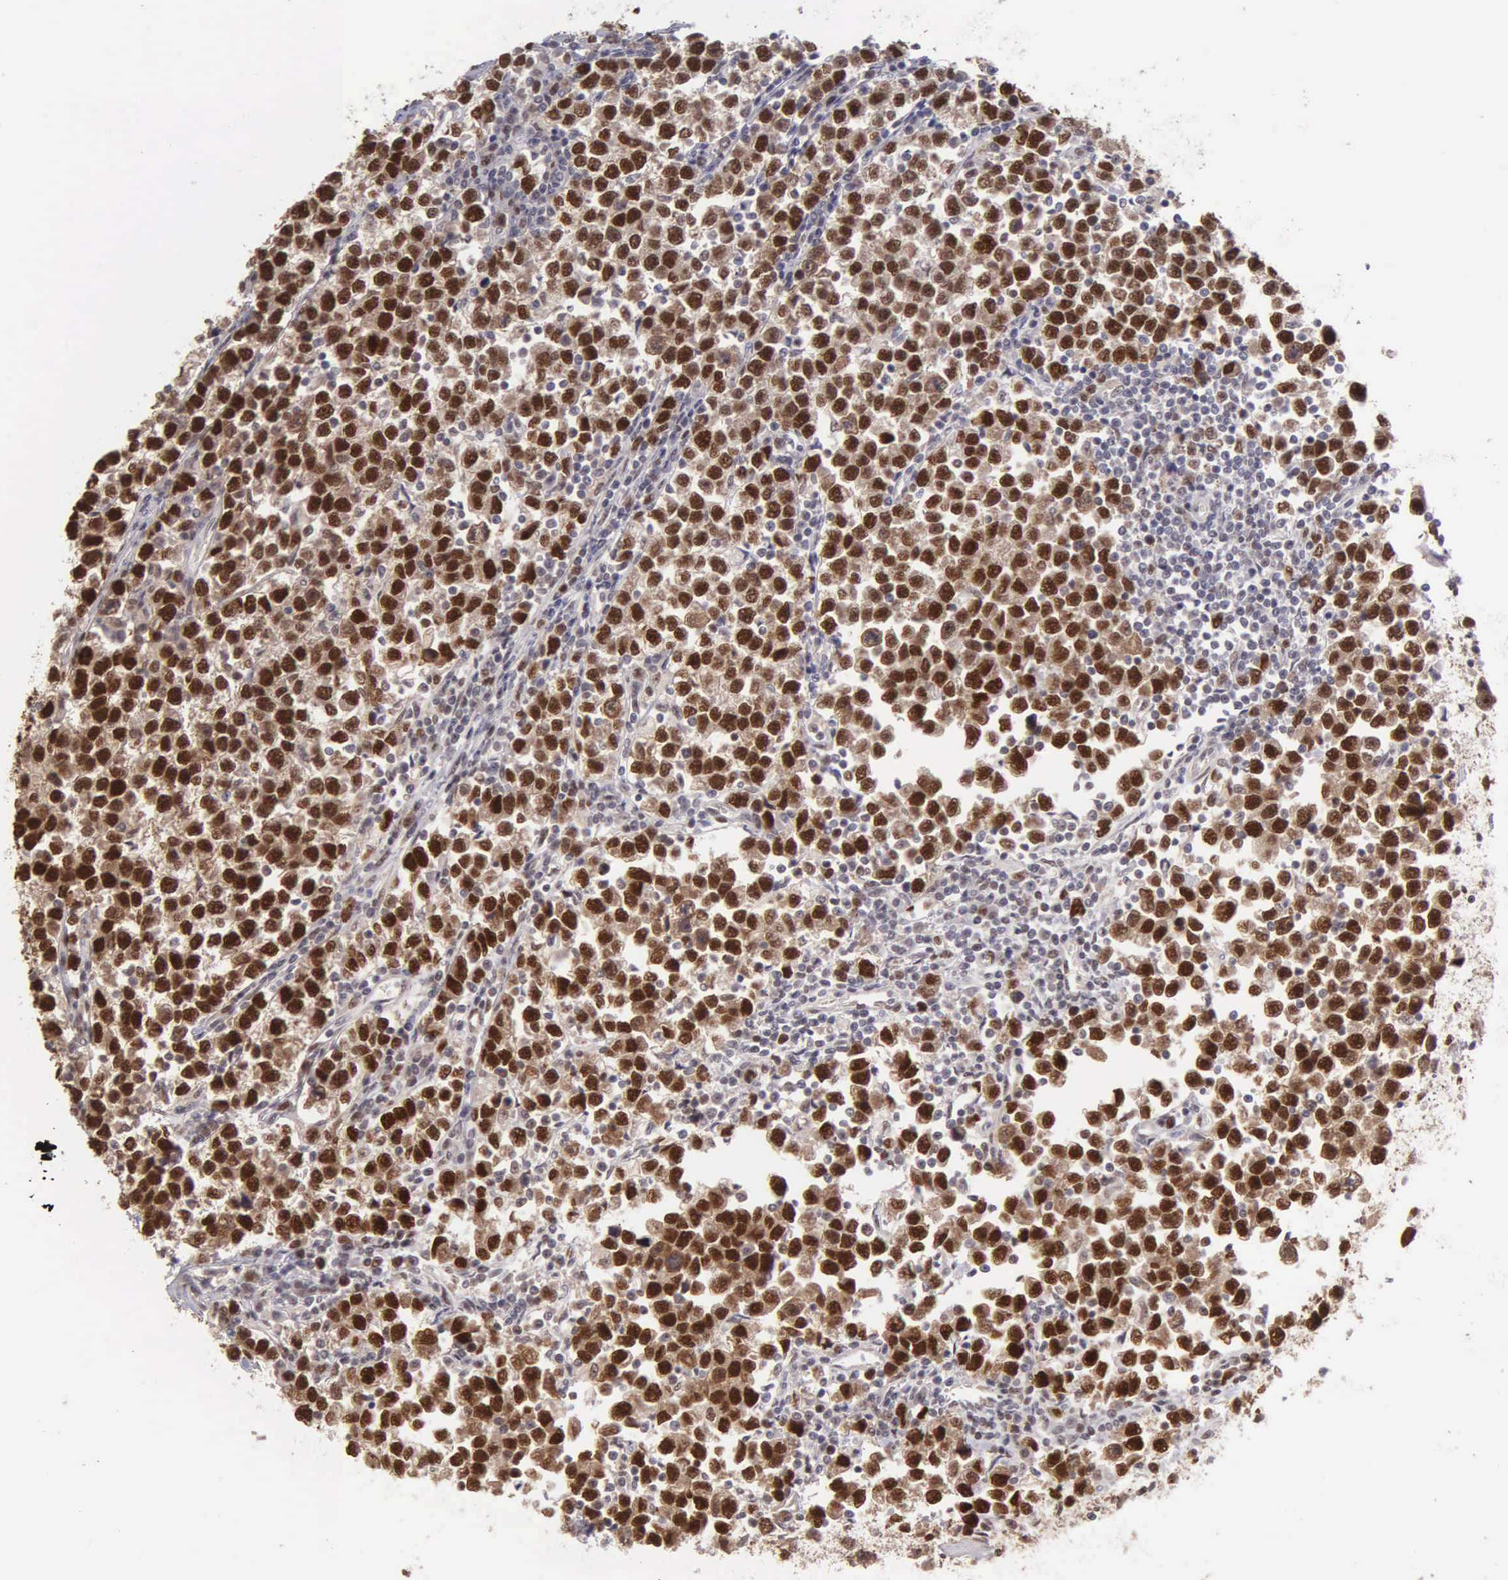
{"staining": {"intensity": "strong", "quantity": ">75%", "location": "cytoplasmic/membranous,nuclear"}, "tissue": "testis cancer", "cell_type": "Tumor cells", "image_type": "cancer", "snomed": [{"axis": "morphology", "description": "Seminoma, NOS"}, {"axis": "topography", "description": "Testis"}], "caption": "An immunohistochemistry histopathology image of tumor tissue is shown. Protein staining in brown labels strong cytoplasmic/membranous and nuclear positivity in testis cancer (seminoma) within tumor cells. Using DAB (brown) and hematoxylin (blue) stains, captured at high magnification using brightfield microscopy.", "gene": "UBR7", "patient": {"sex": "male", "age": 43}}